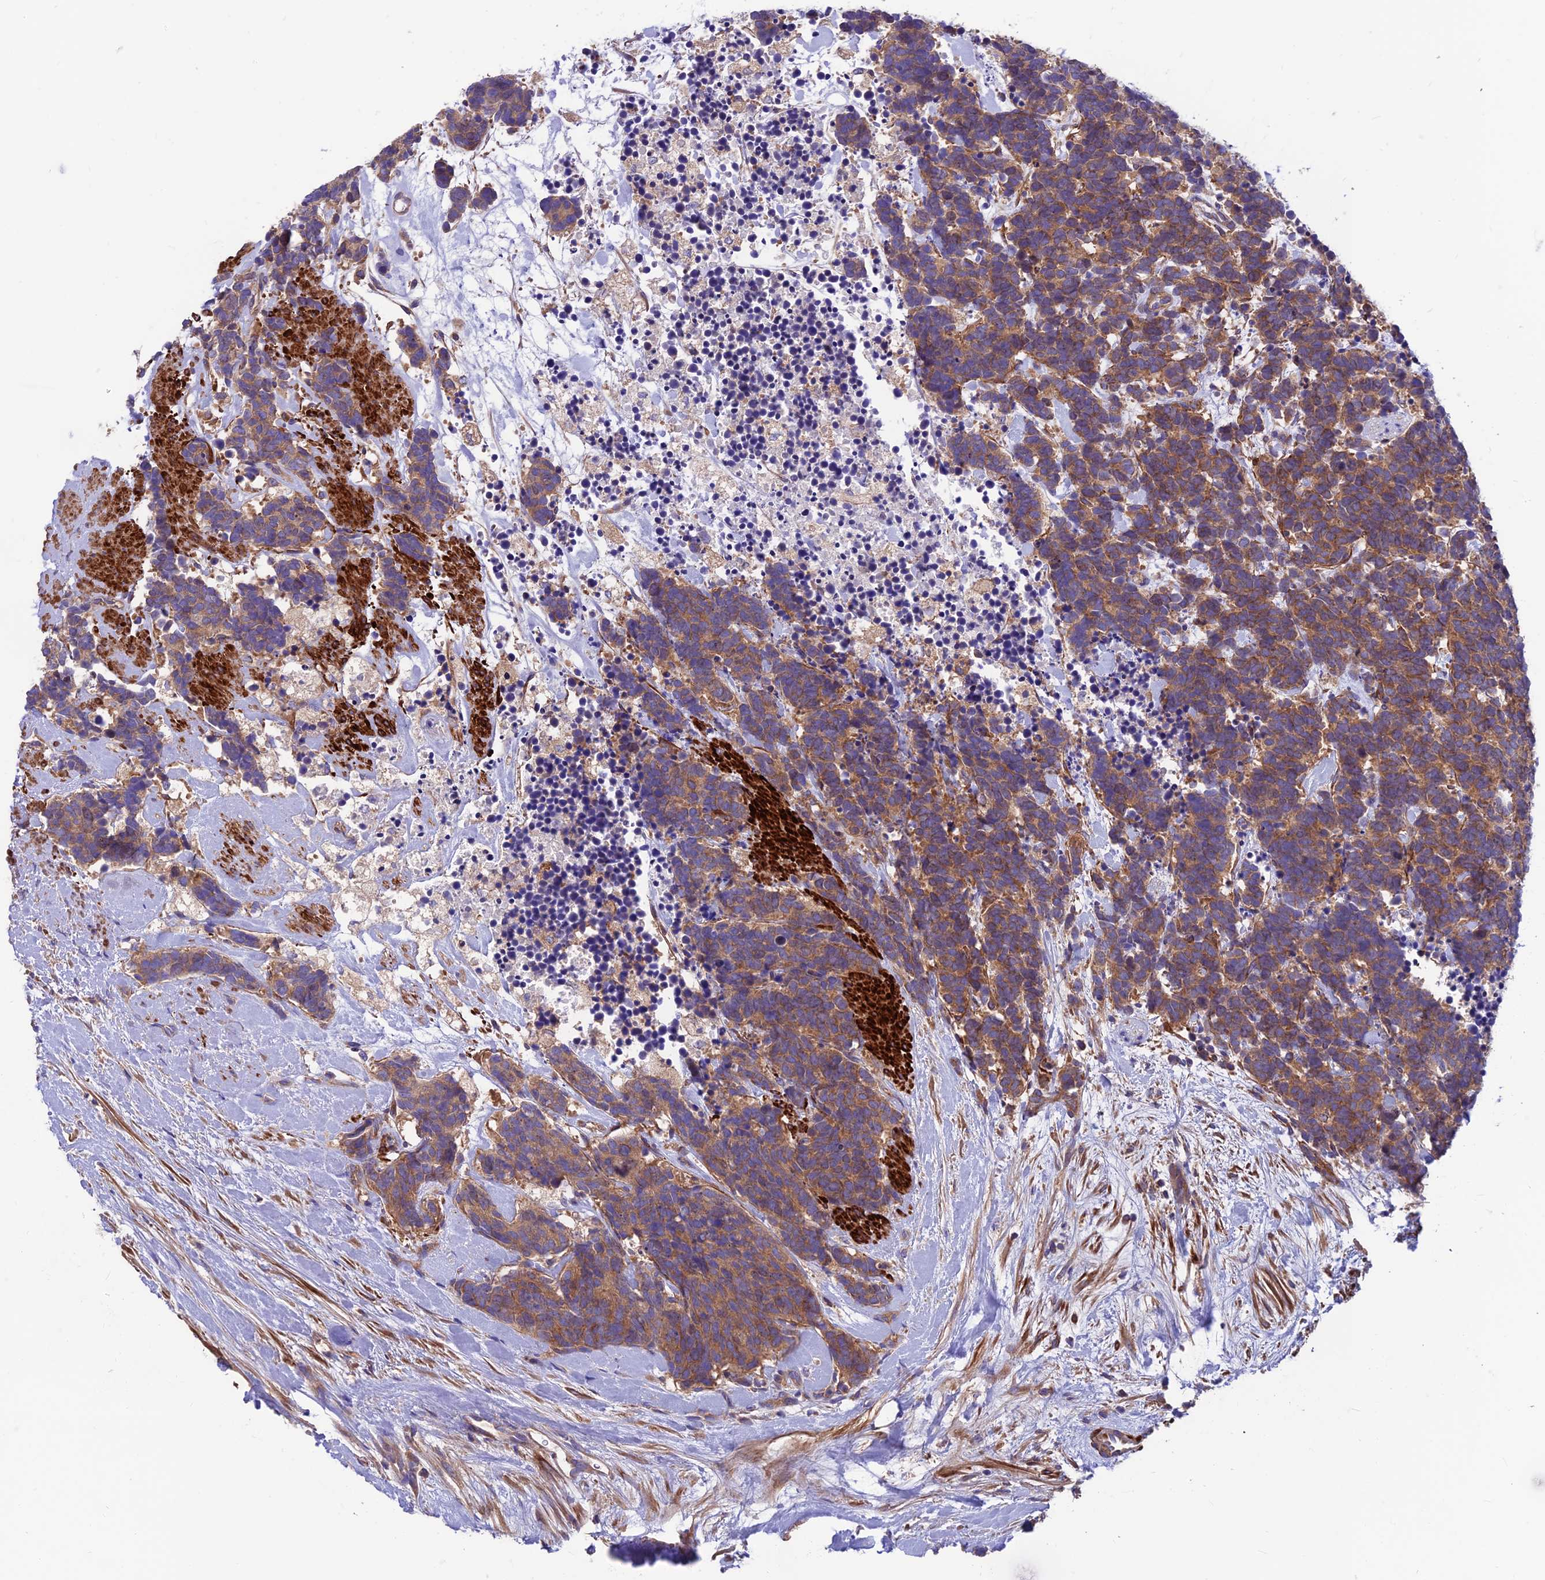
{"staining": {"intensity": "moderate", "quantity": ">75%", "location": "cytoplasmic/membranous"}, "tissue": "carcinoid", "cell_type": "Tumor cells", "image_type": "cancer", "snomed": [{"axis": "morphology", "description": "Carcinoma, NOS"}, {"axis": "morphology", "description": "Carcinoid, malignant, NOS"}, {"axis": "topography", "description": "Prostate"}], "caption": "Immunohistochemistry of carcinoid demonstrates medium levels of moderate cytoplasmic/membranous expression in approximately >75% of tumor cells.", "gene": "VPS16", "patient": {"sex": "male", "age": 57}}